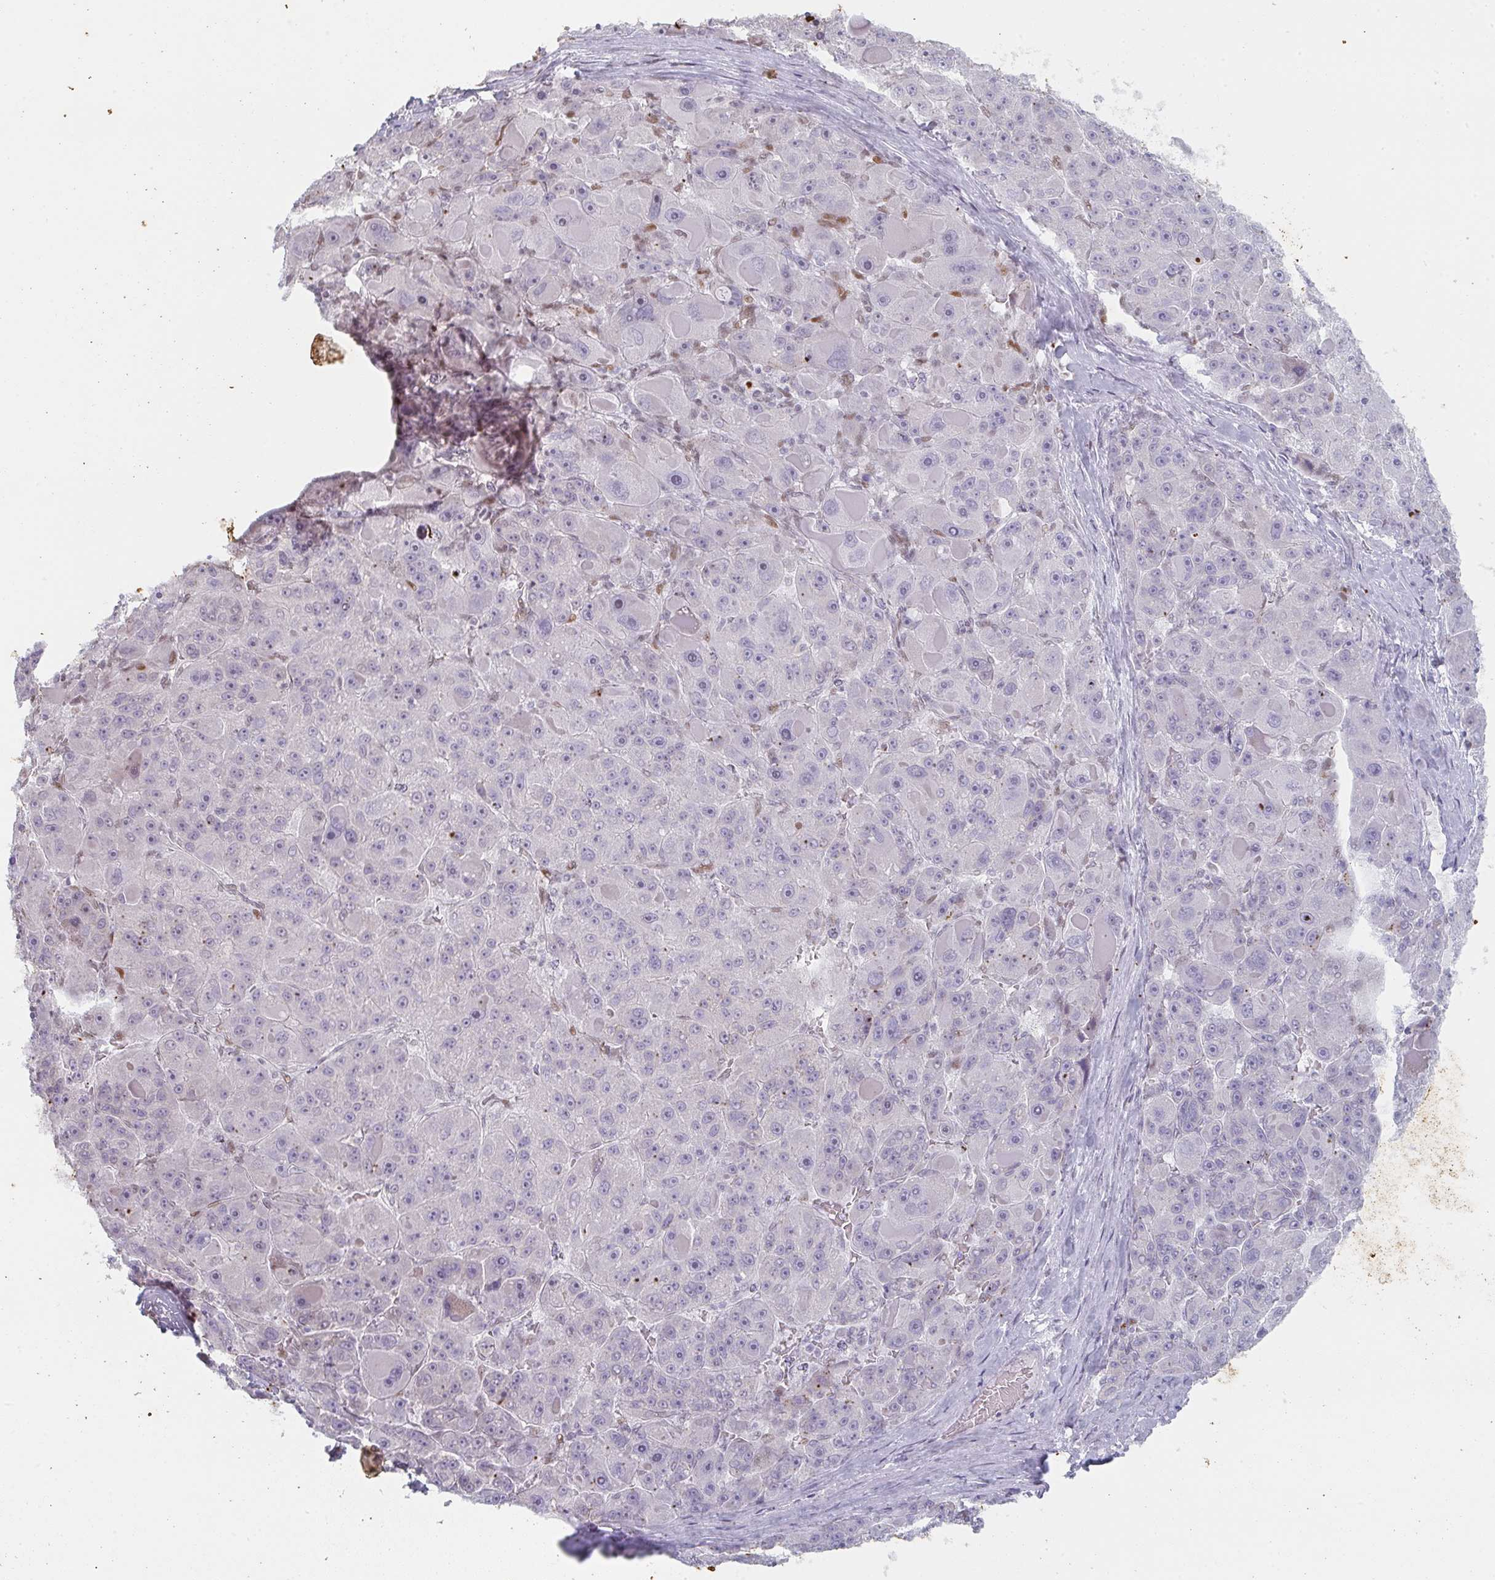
{"staining": {"intensity": "negative", "quantity": "none", "location": "none"}, "tissue": "liver cancer", "cell_type": "Tumor cells", "image_type": "cancer", "snomed": [{"axis": "morphology", "description": "Carcinoma, Hepatocellular, NOS"}, {"axis": "topography", "description": "Liver"}], "caption": "This is an immunohistochemistry micrograph of liver cancer. There is no staining in tumor cells.", "gene": "POU2AF2", "patient": {"sex": "male", "age": 76}}